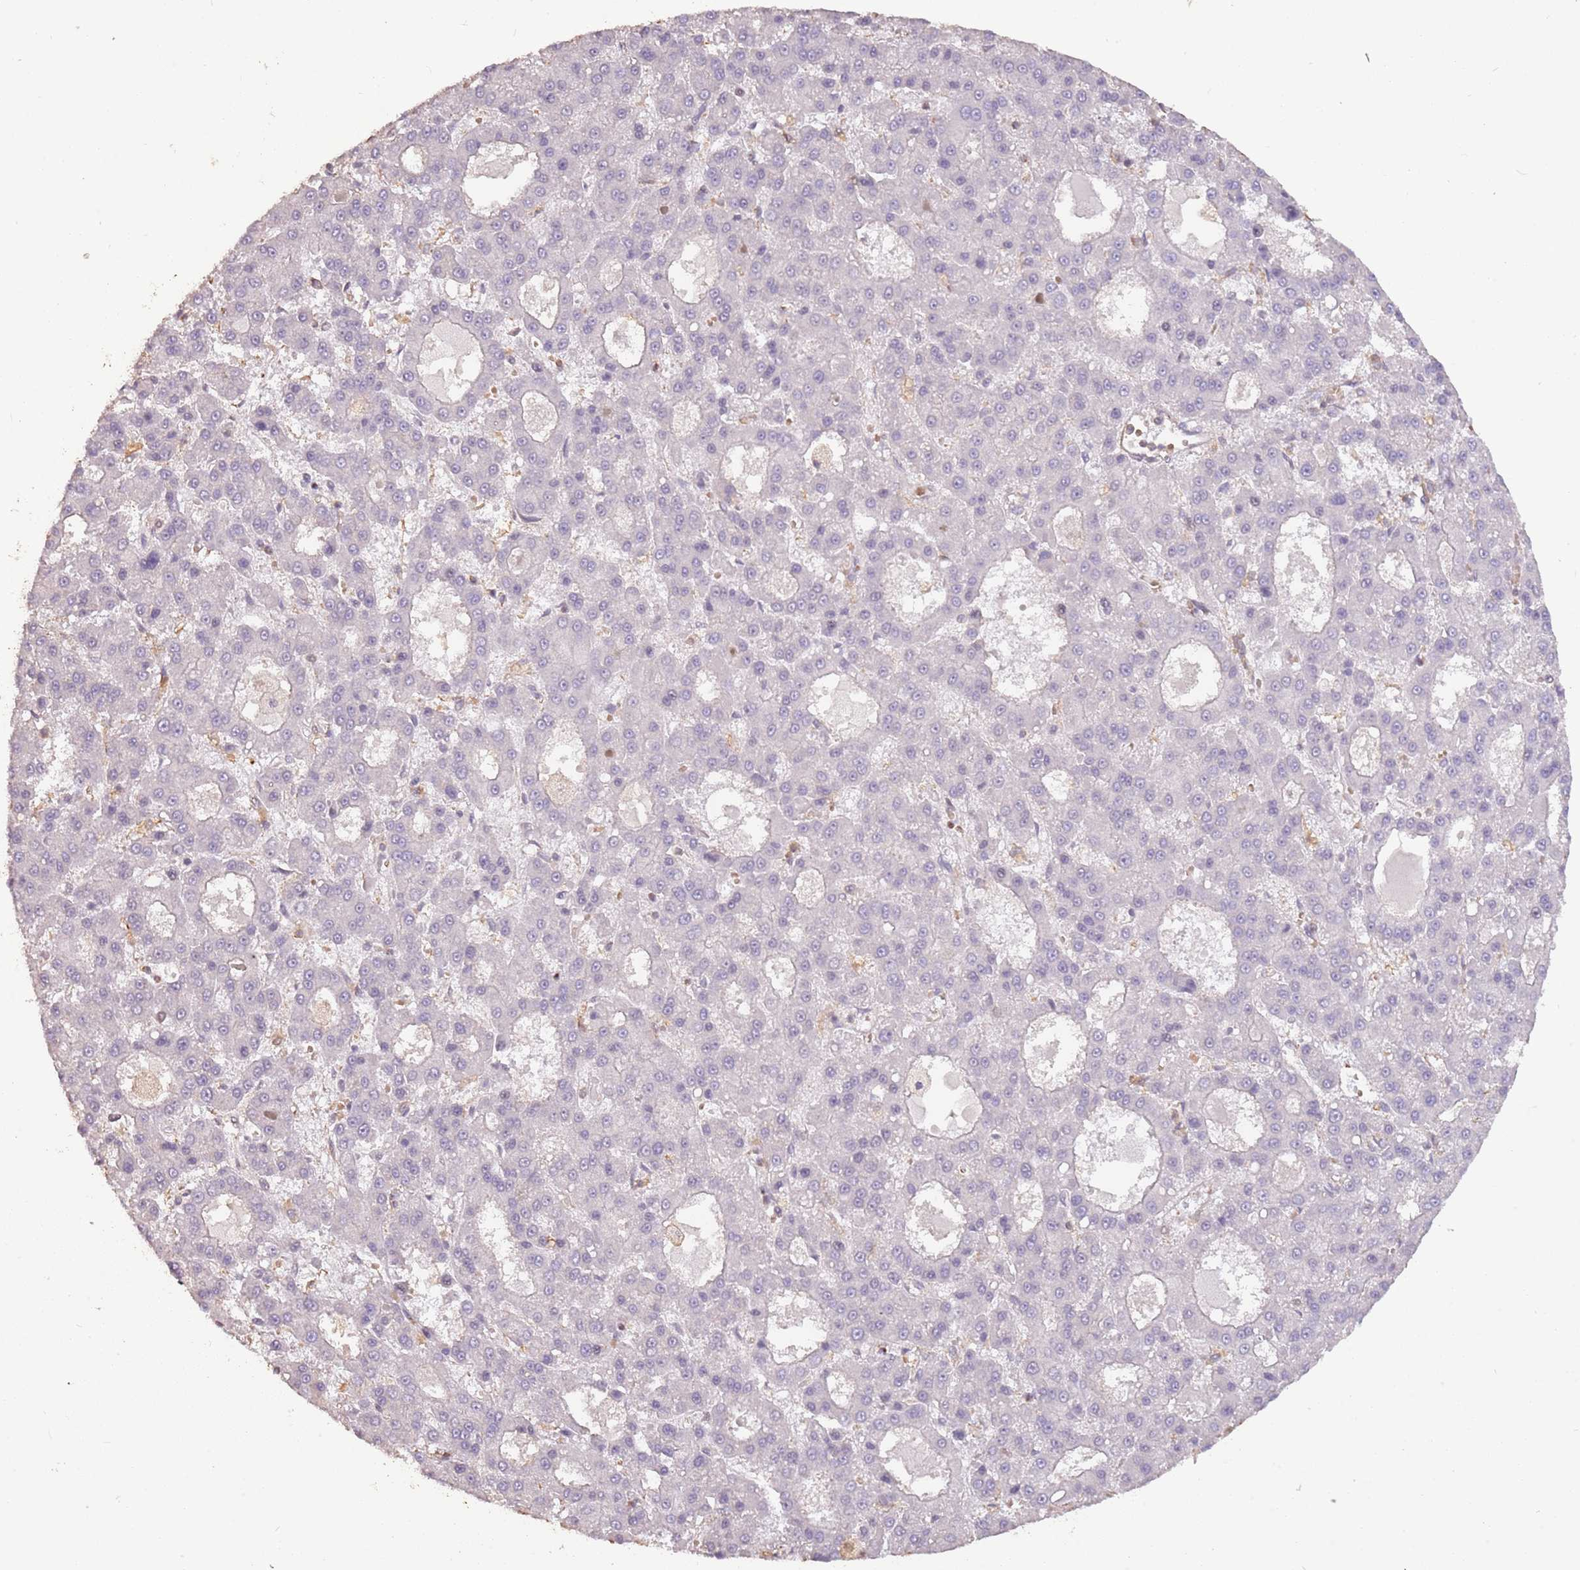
{"staining": {"intensity": "negative", "quantity": "none", "location": "none"}, "tissue": "liver cancer", "cell_type": "Tumor cells", "image_type": "cancer", "snomed": [{"axis": "morphology", "description": "Carcinoma, Hepatocellular, NOS"}, {"axis": "topography", "description": "Liver"}], "caption": "Tumor cells are negative for protein expression in human hepatocellular carcinoma (liver).", "gene": "ADTRP", "patient": {"sex": "male", "age": 70}}